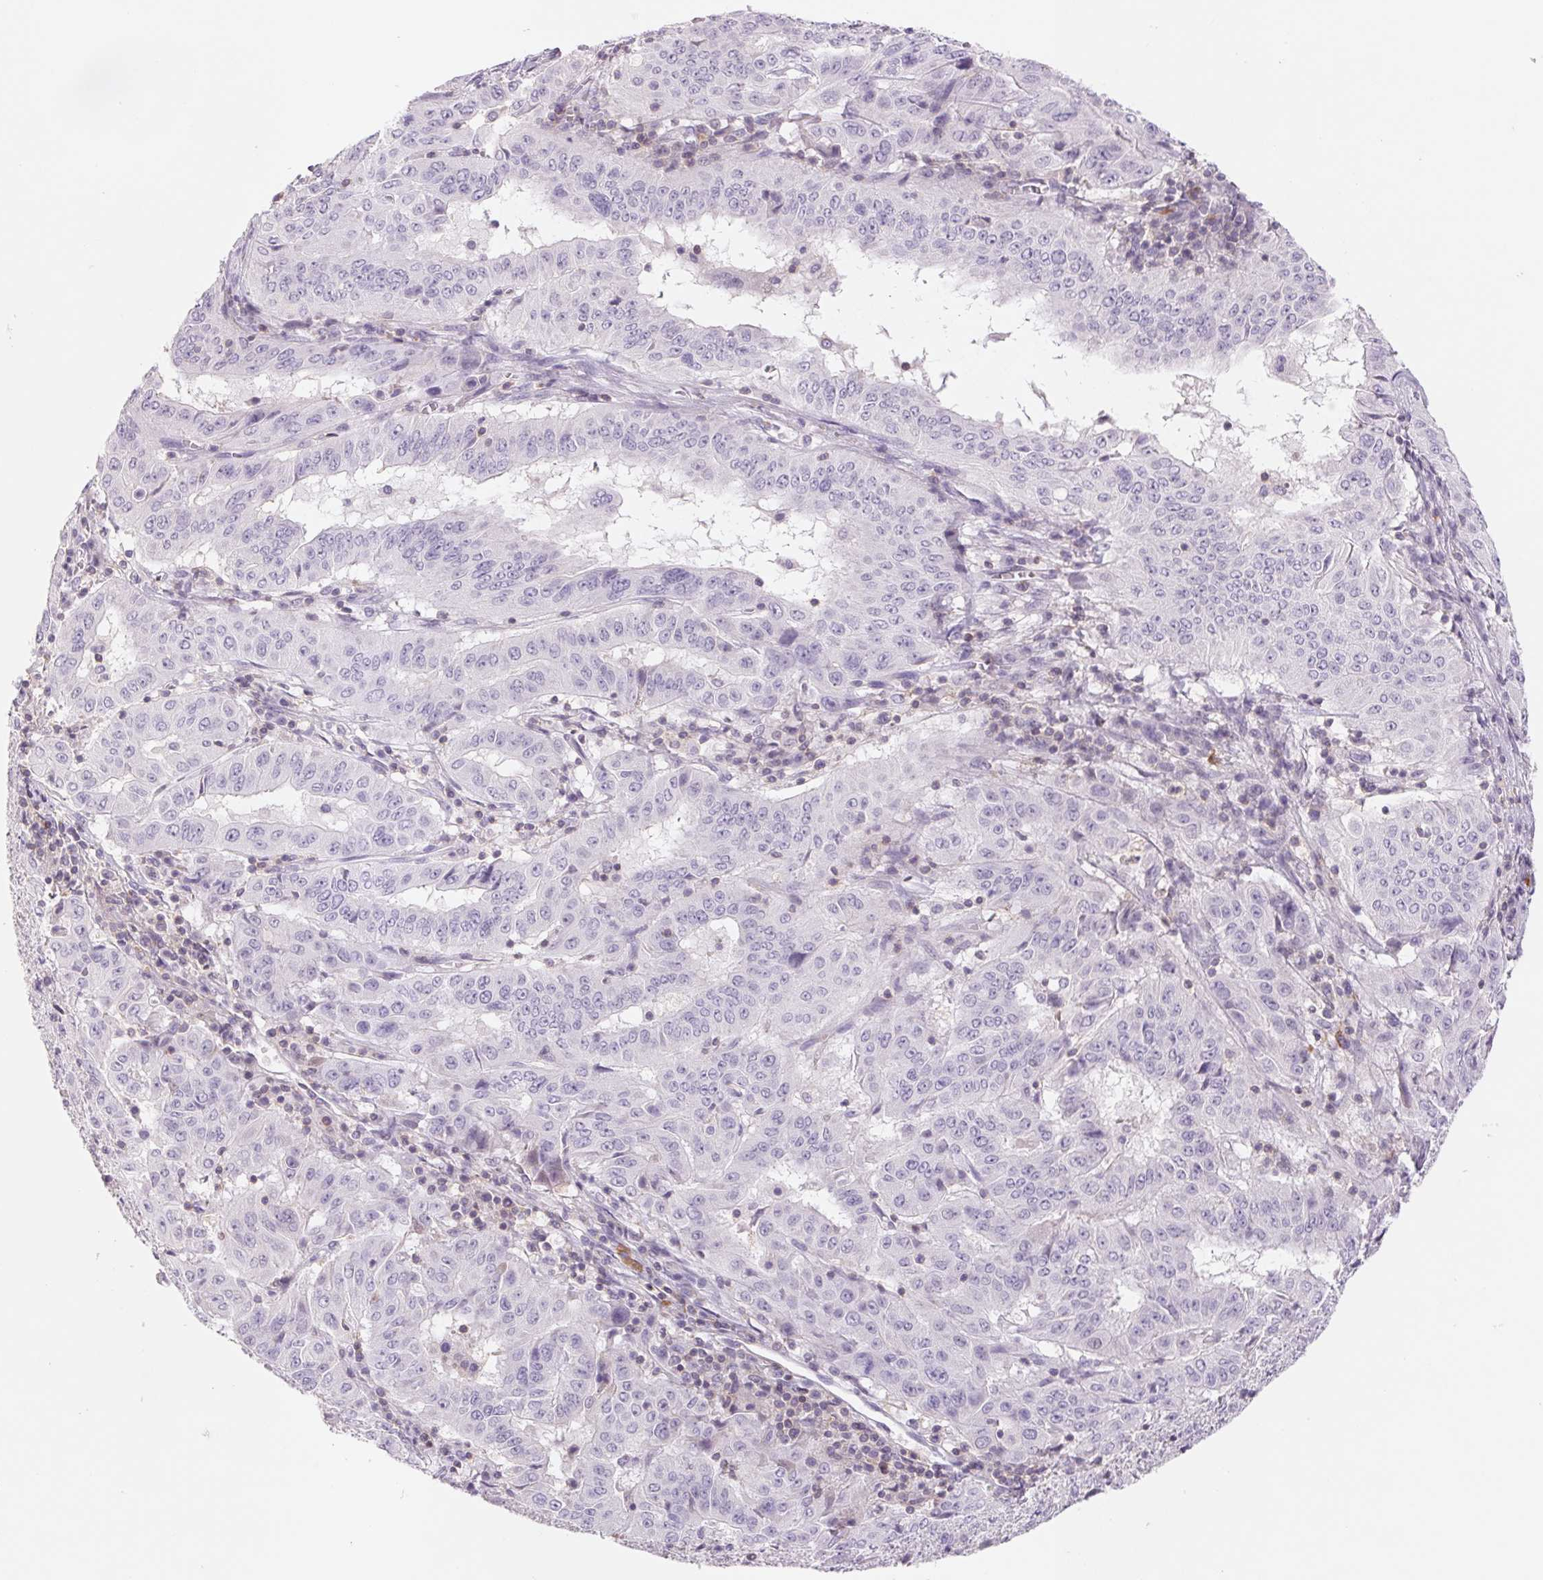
{"staining": {"intensity": "negative", "quantity": "none", "location": "none"}, "tissue": "pancreatic cancer", "cell_type": "Tumor cells", "image_type": "cancer", "snomed": [{"axis": "morphology", "description": "Adenocarcinoma, NOS"}, {"axis": "topography", "description": "Pancreas"}], "caption": "Immunohistochemical staining of human pancreatic cancer (adenocarcinoma) reveals no significant expression in tumor cells.", "gene": "KIF26A", "patient": {"sex": "male", "age": 63}}